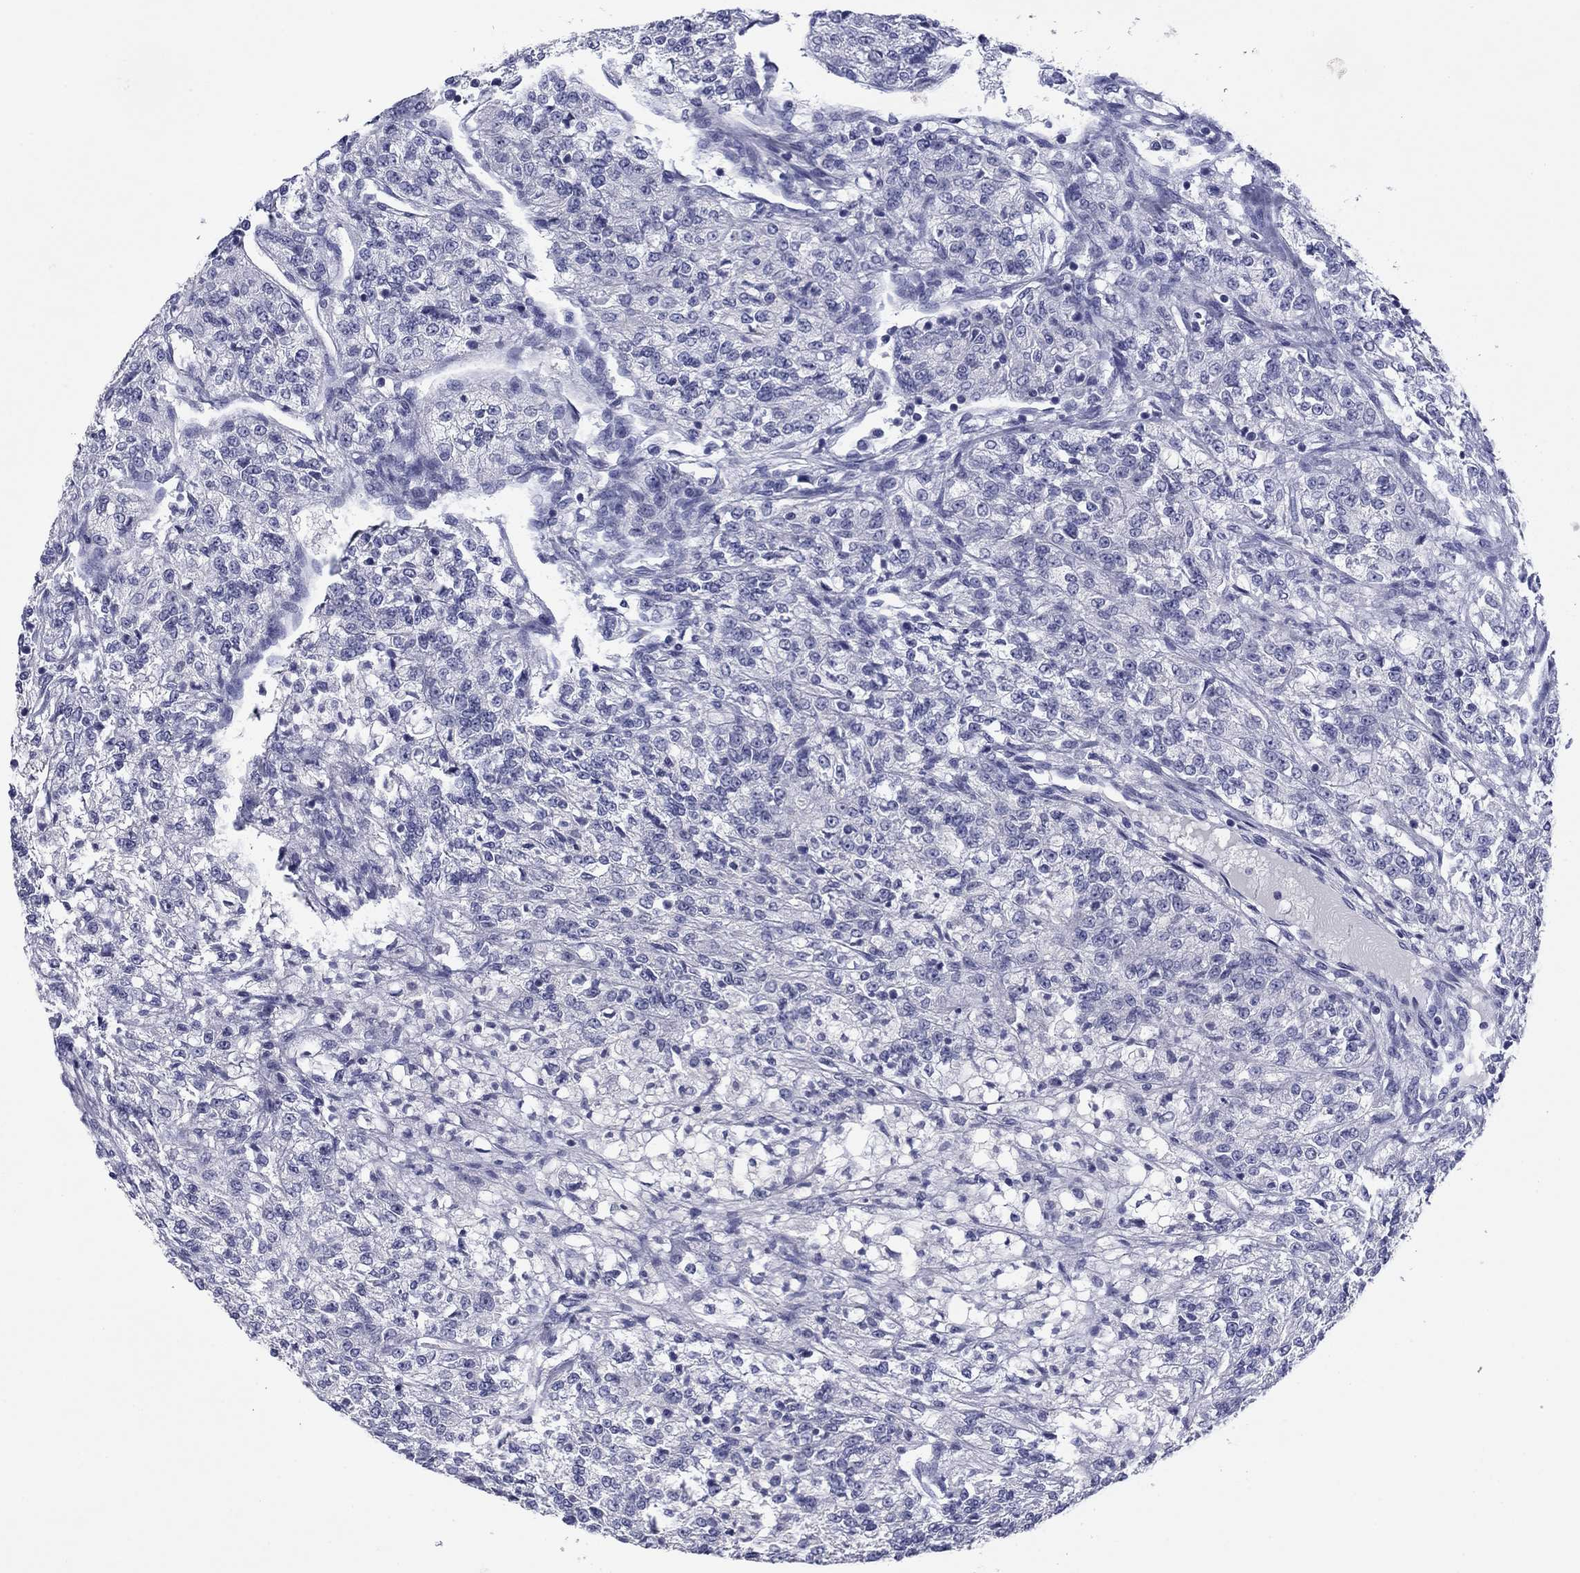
{"staining": {"intensity": "negative", "quantity": "none", "location": "none"}, "tissue": "renal cancer", "cell_type": "Tumor cells", "image_type": "cancer", "snomed": [{"axis": "morphology", "description": "Adenocarcinoma, NOS"}, {"axis": "topography", "description": "Kidney"}], "caption": "High magnification brightfield microscopy of renal cancer stained with DAB (brown) and counterstained with hematoxylin (blue): tumor cells show no significant positivity.", "gene": "HAO1", "patient": {"sex": "female", "age": 63}}